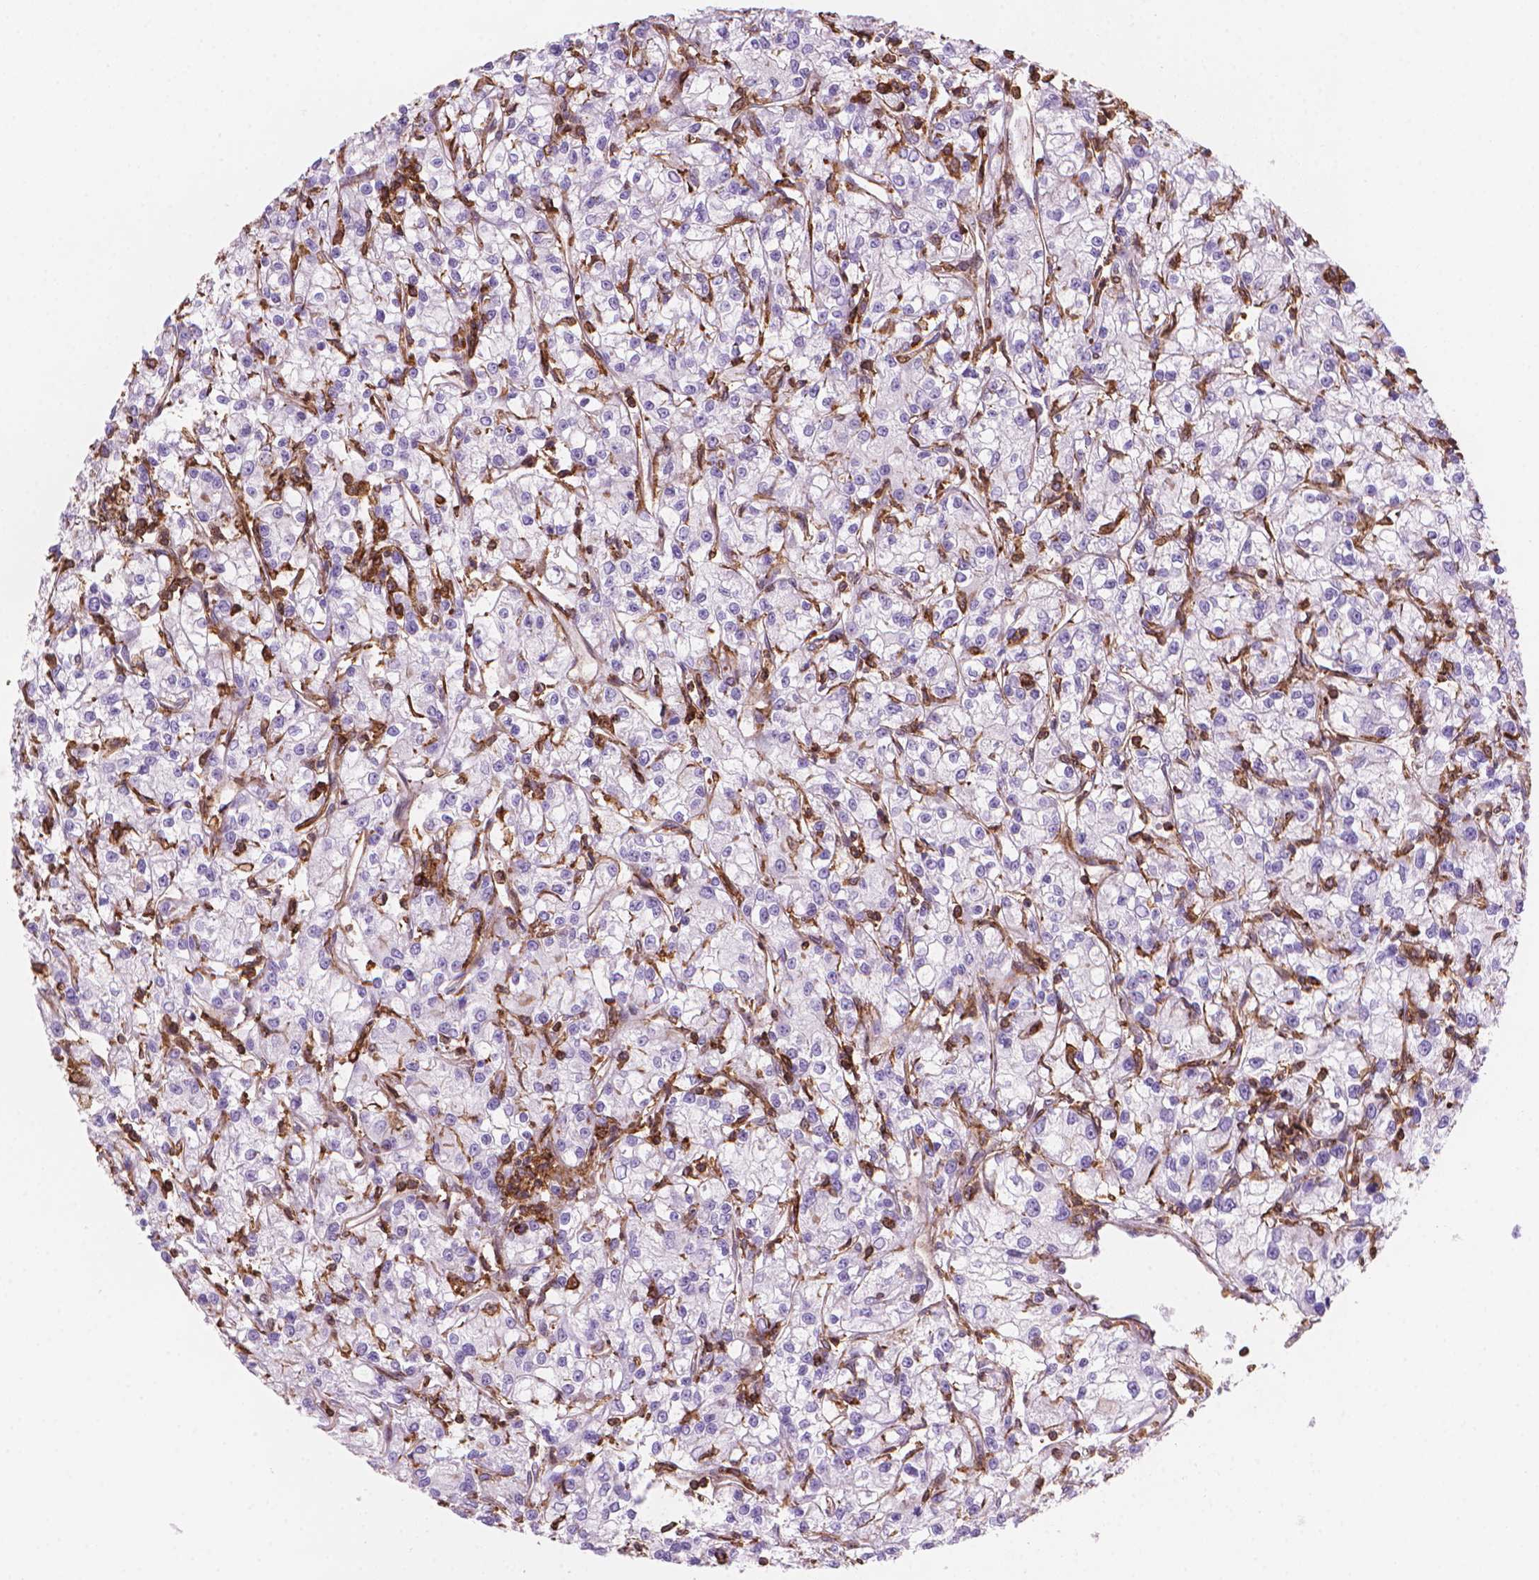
{"staining": {"intensity": "negative", "quantity": "none", "location": "none"}, "tissue": "renal cancer", "cell_type": "Tumor cells", "image_type": "cancer", "snomed": [{"axis": "morphology", "description": "Adenocarcinoma, NOS"}, {"axis": "topography", "description": "Kidney"}], "caption": "Immunohistochemistry (IHC) photomicrograph of neoplastic tissue: adenocarcinoma (renal) stained with DAB (3,3'-diaminobenzidine) shows no significant protein expression in tumor cells.", "gene": "PATJ", "patient": {"sex": "female", "age": 59}}